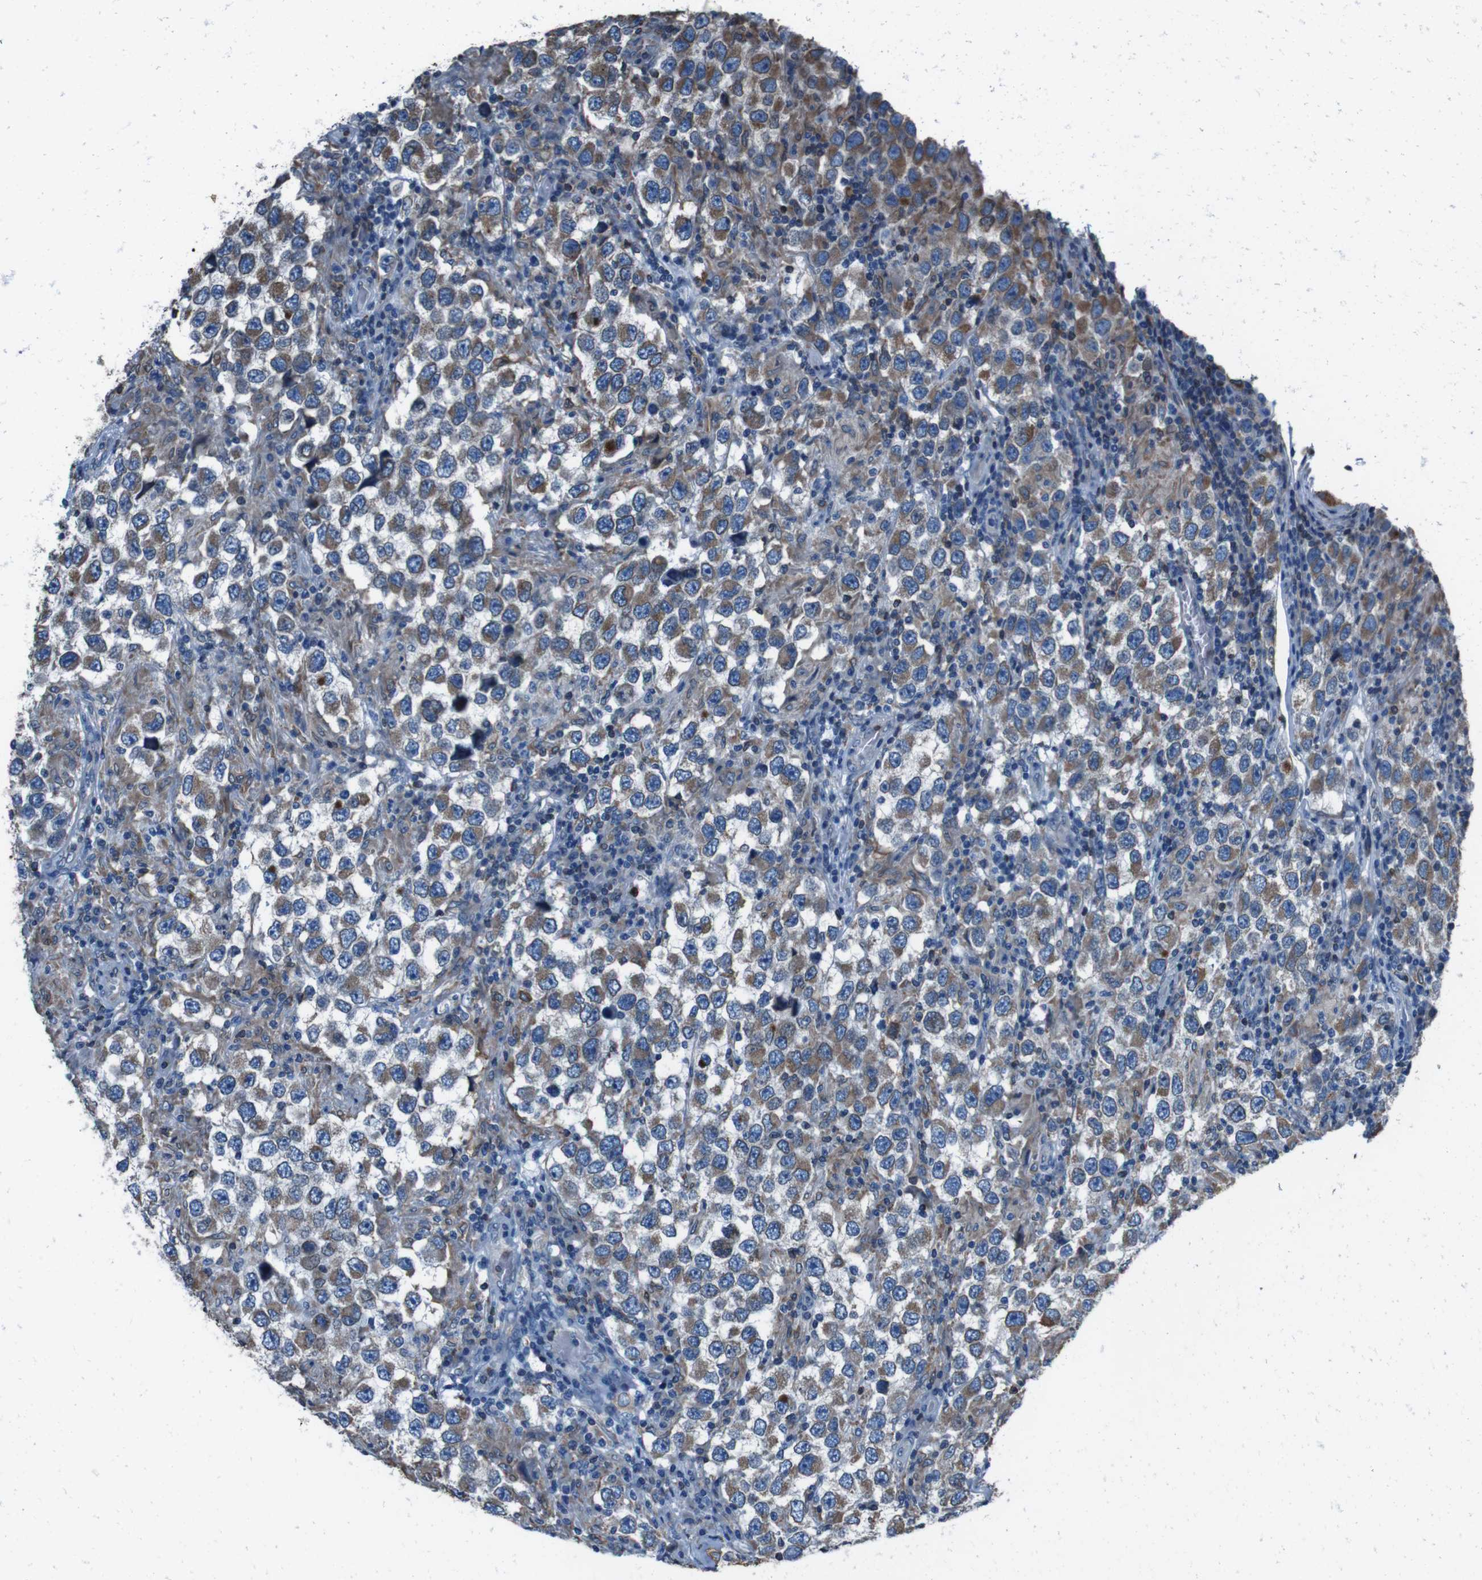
{"staining": {"intensity": "moderate", "quantity": ">75%", "location": "cytoplasmic/membranous"}, "tissue": "testis cancer", "cell_type": "Tumor cells", "image_type": "cancer", "snomed": [{"axis": "morphology", "description": "Carcinoma, Embryonal, NOS"}, {"axis": "topography", "description": "Testis"}], "caption": "Protein analysis of testis cancer tissue reveals moderate cytoplasmic/membranous positivity in about >75% of tumor cells. (DAB IHC, brown staining for protein, blue staining for nuclei).", "gene": "APMAP", "patient": {"sex": "male", "age": 21}}